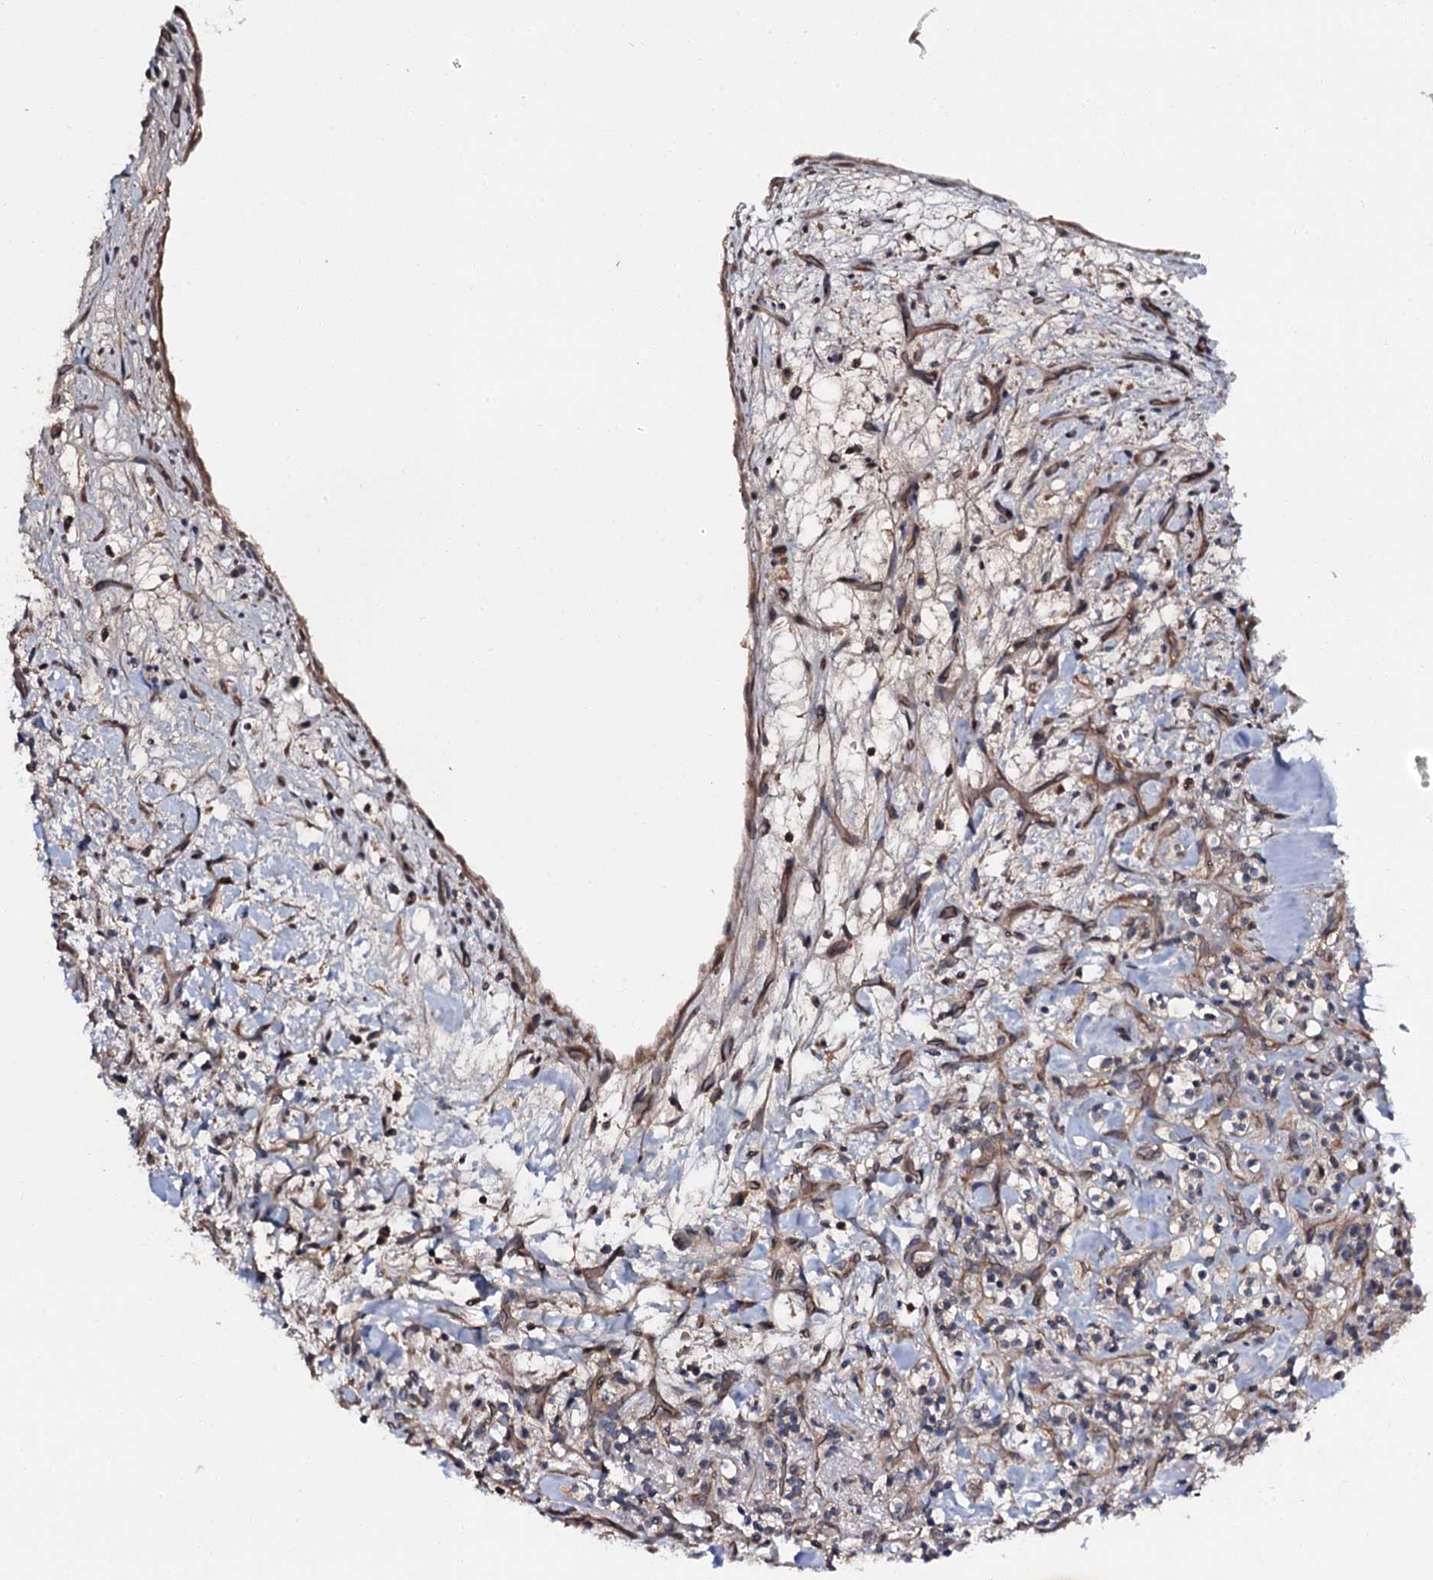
{"staining": {"intensity": "weak", "quantity": "<25%", "location": "cytoplasmic/membranous"}, "tissue": "renal cancer", "cell_type": "Tumor cells", "image_type": "cancer", "snomed": [{"axis": "morphology", "description": "Adenocarcinoma, NOS"}, {"axis": "topography", "description": "Kidney"}], "caption": "Tumor cells are negative for protein expression in human adenocarcinoma (renal).", "gene": "N4BP1", "patient": {"sex": "male", "age": 77}}